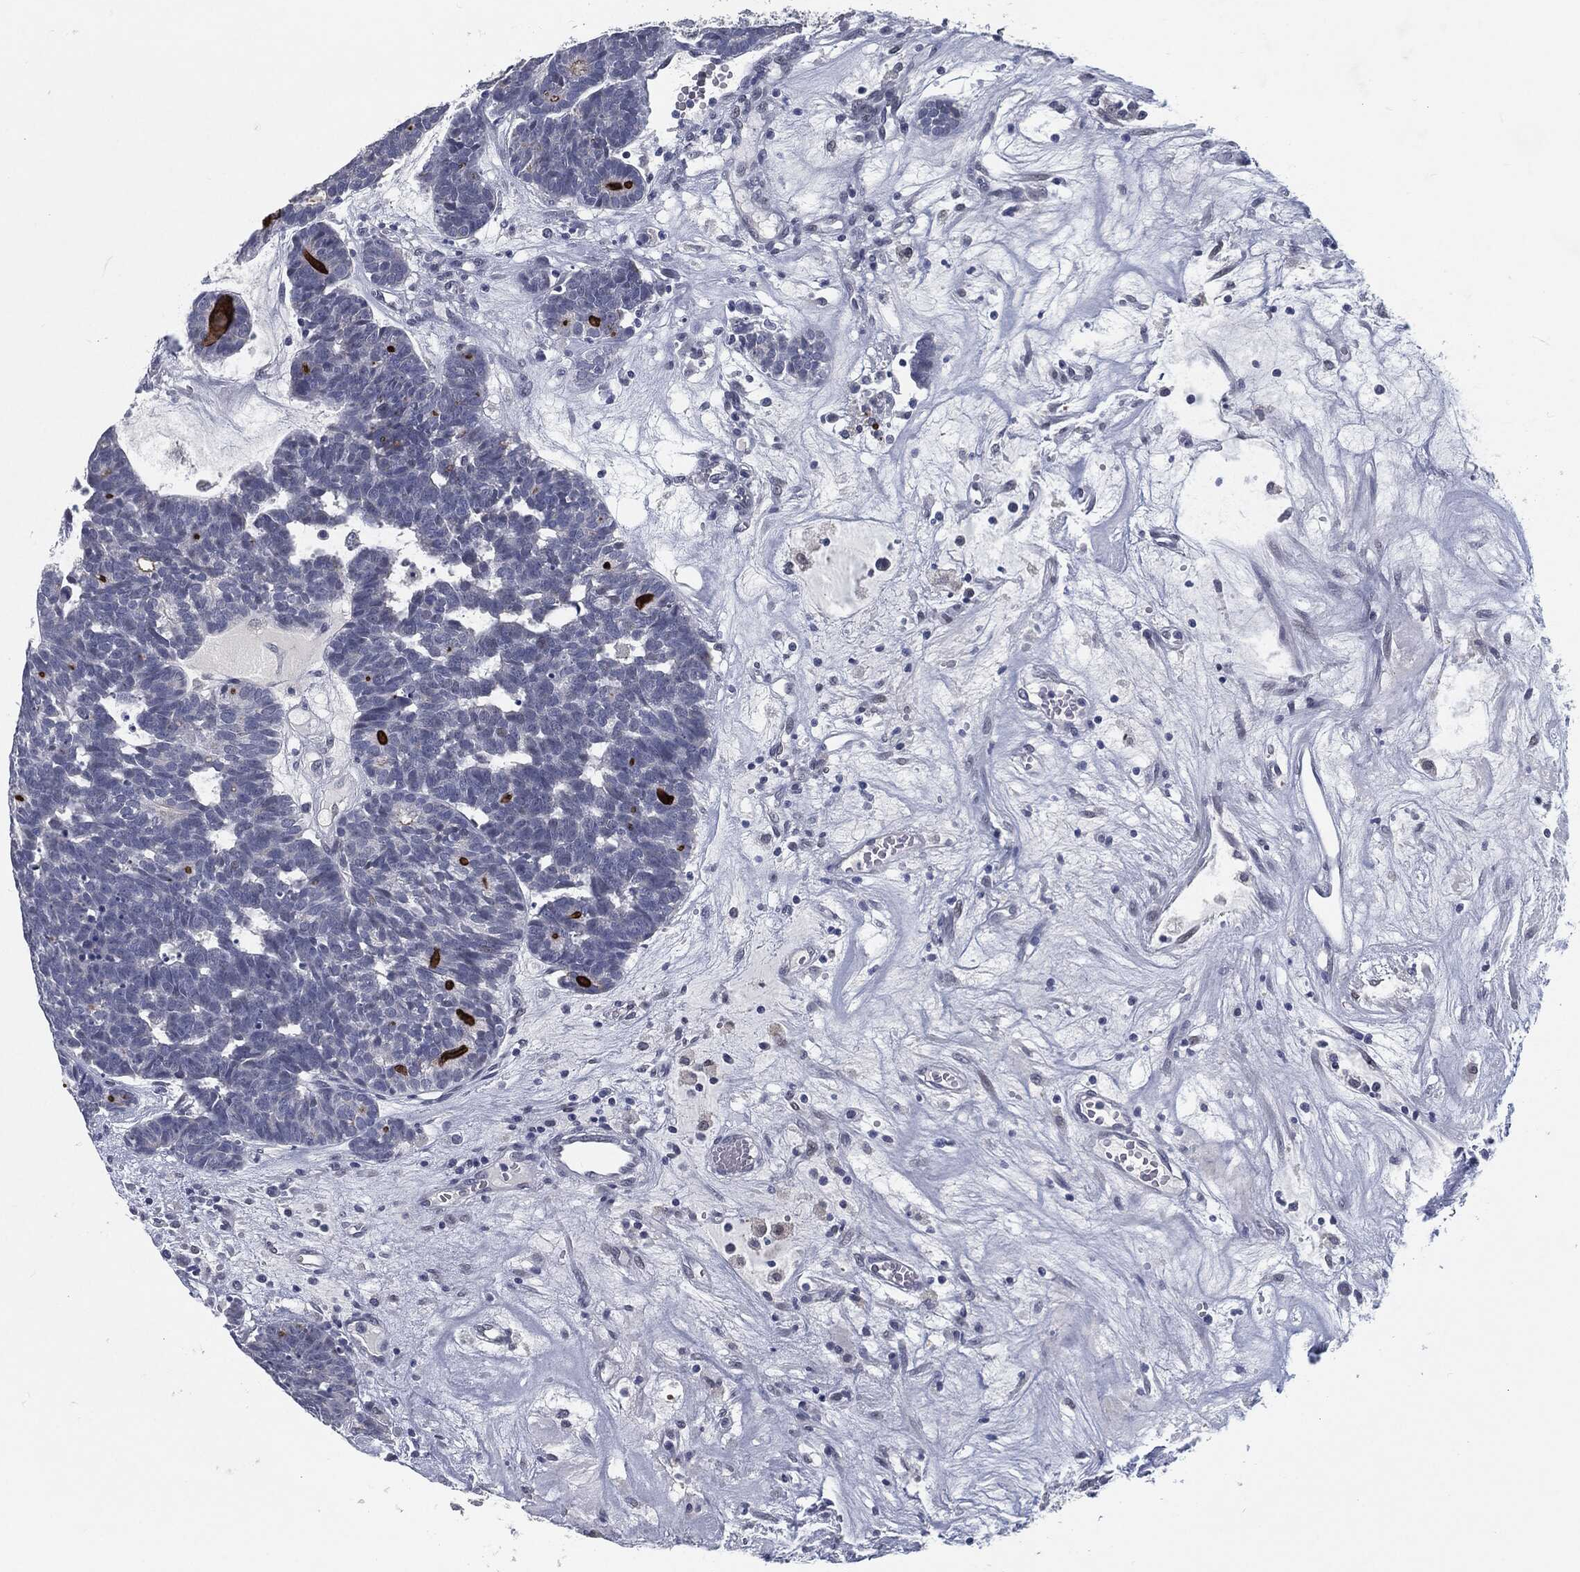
{"staining": {"intensity": "negative", "quantity": "none", "location": "none"}, "tissue": "head and neck cancer", "cell_type": "Tumor cells", "image_type": "cancer", "snomed": [{"axis": "morphology", "description": "Adenocarcinoma, NOS"}, {"axis": "topography", "description": "Head-Neck"}], "caption": "Head and neck cancer (adenocarcinoma) stained for a protein using IHC displays no expression tumor cells.", "gene": "PROM1", "patient": {"sex": "female", "age": 81}}